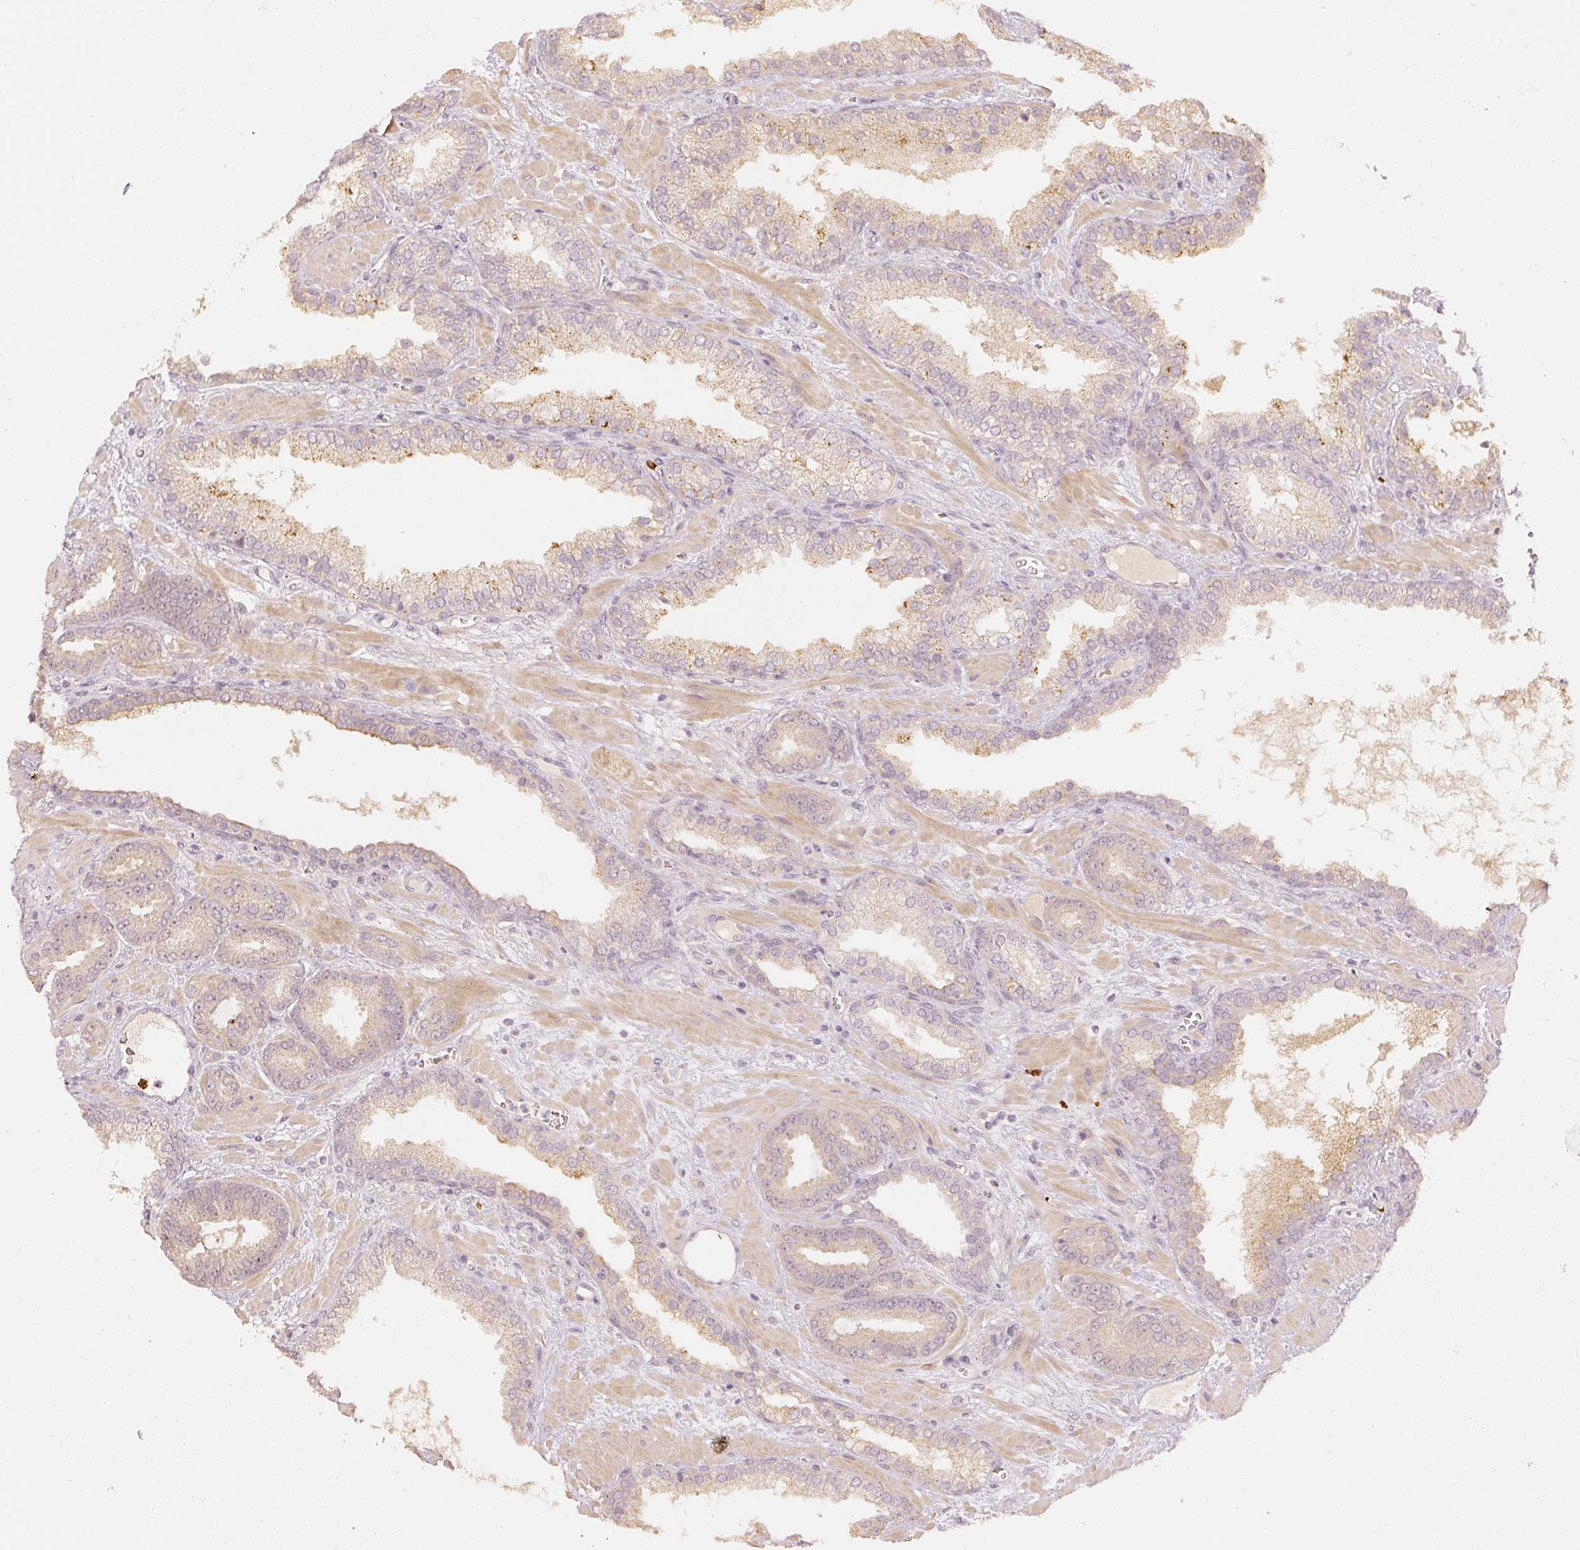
{"staining": {"intensity": "weak", "quantity": ">75%", "location": "cytoplasmic/membranous"}, "tissue": "prostate cancer", "cell_type": "Tumor cells", "image_type": "cancer", "snomed": [{"axis": "morphology", "description": "Adenocarcinoma, Low grade"}, {"axis": "topography", "description": "Prostate"}], "caption": "Human prostate low-grade adenocarcinoma stained with a brown dye displays weak cytoplasmic/membranous positive positivity in about >75% of tumor cells.", "gene": "GZMA", "patient": {"sex": "male", "age": 62}}